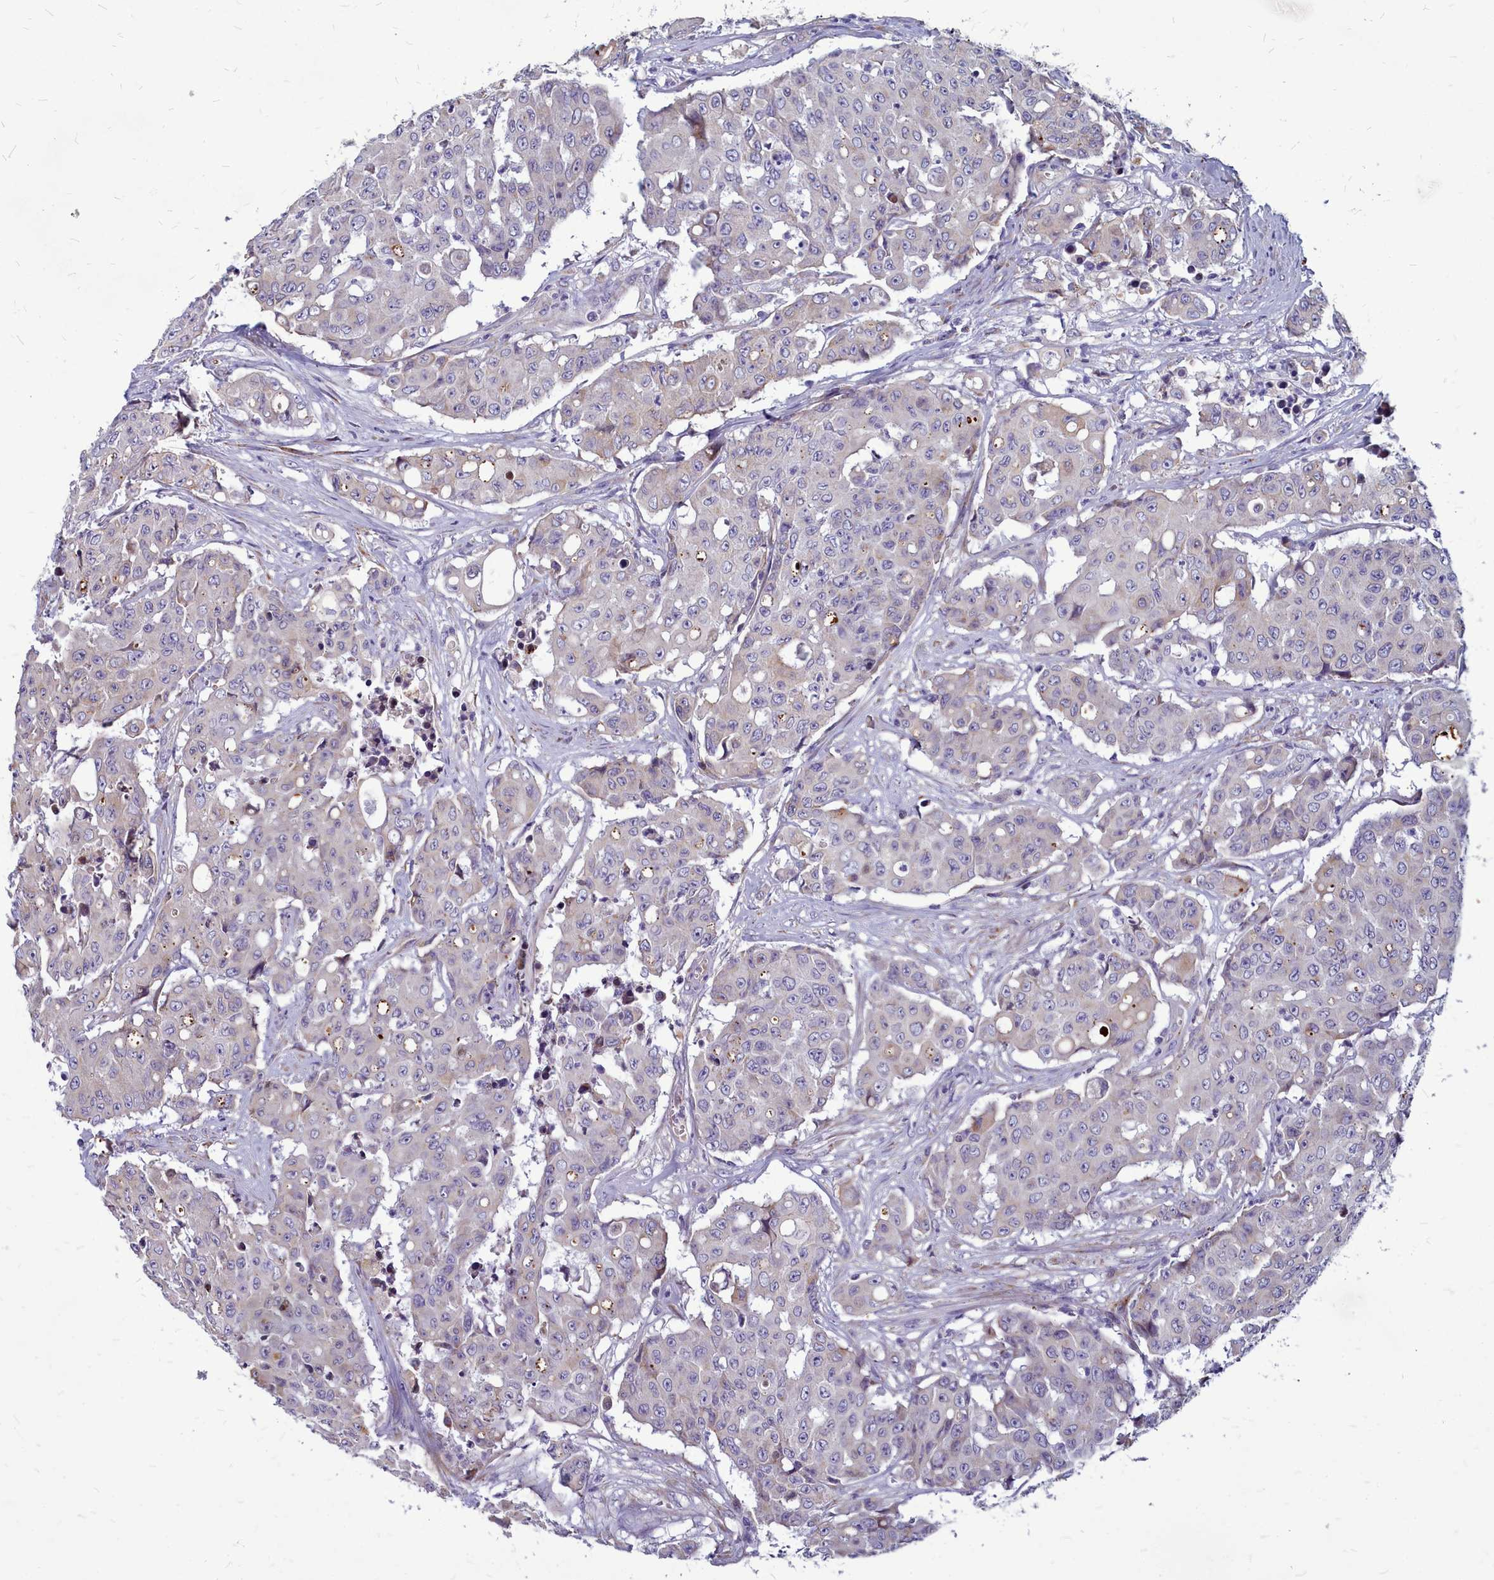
{"staining": {"intensity": "weak", "quantity": "<25%", "location": "cytoplasmic/membranous"}, "tissue": "colorectal cancer", "cell_type": "Tumor cells", "image_type": "cancer", "snomed": [{"axis": "morphology", "description": "Adenocarcinoma, NOS"}, {"axis": "topography", "description": "Colon"}], "caption": "Tumor cells are negative for brown protein staining in colorectal cancer. (DAB (3,3'-diaminobenzidine) IHC with hematoxylin counter stain).", "gene": "SMPD4", "patient": {"sex": "male", "age": 51}}